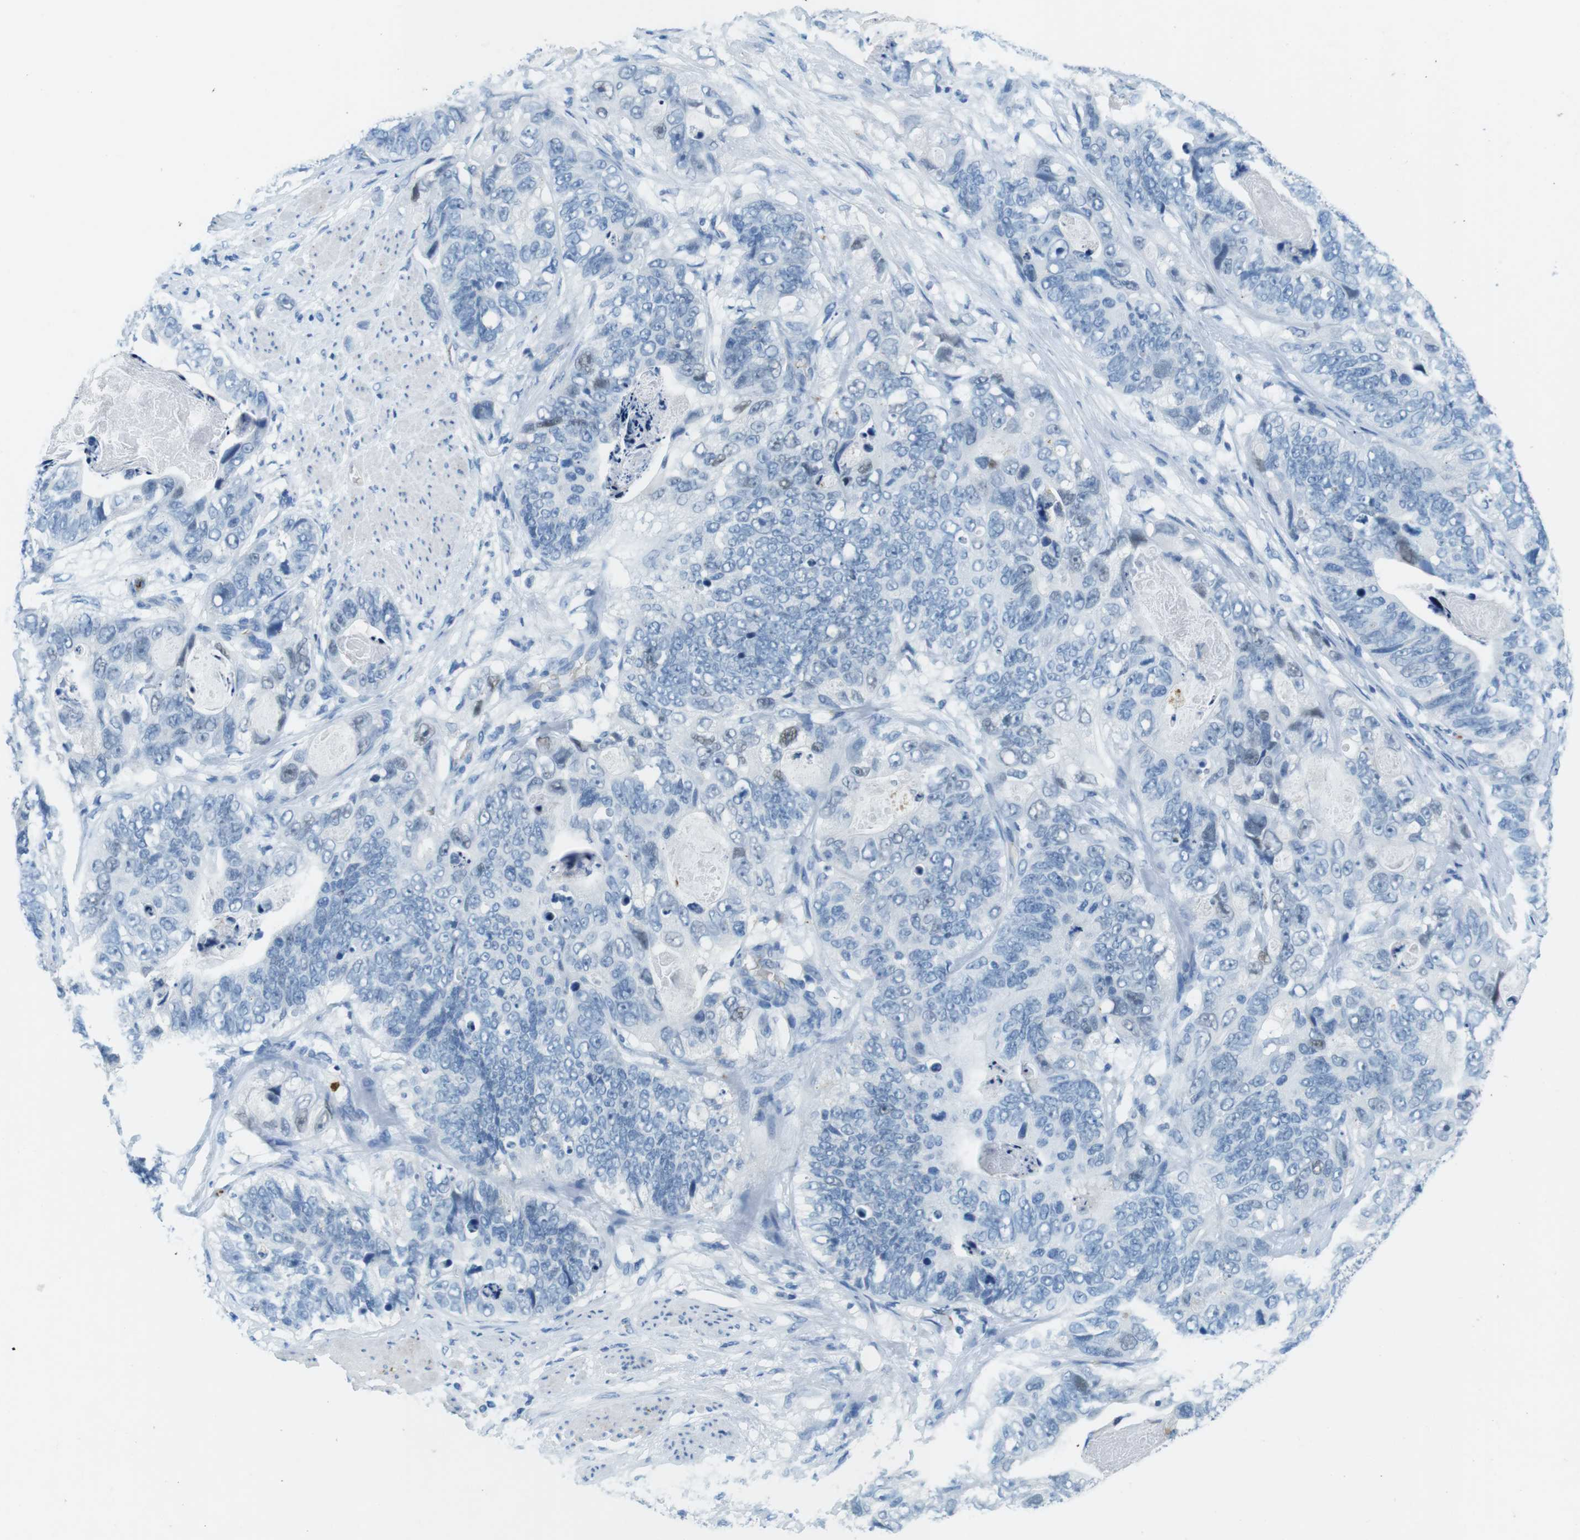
{"staining": {"intensity": "negative", "quantity": "none", "location": "none"}, "tissue": "stomach cancer", "cell_type": "Tumor cells", "image_type": "cancer", "snomed": [{"axis": "morphology", "description": "Adenocarcinoma, NOS"}, {"axis": "topography", "description": "Stomach"}], "caption": "Protein analysis of stomach cancer demonstrates no significant positivity in tumor cells.", "gene": "TFAP2C", "patient": {"sex": "female", "age": 89}}